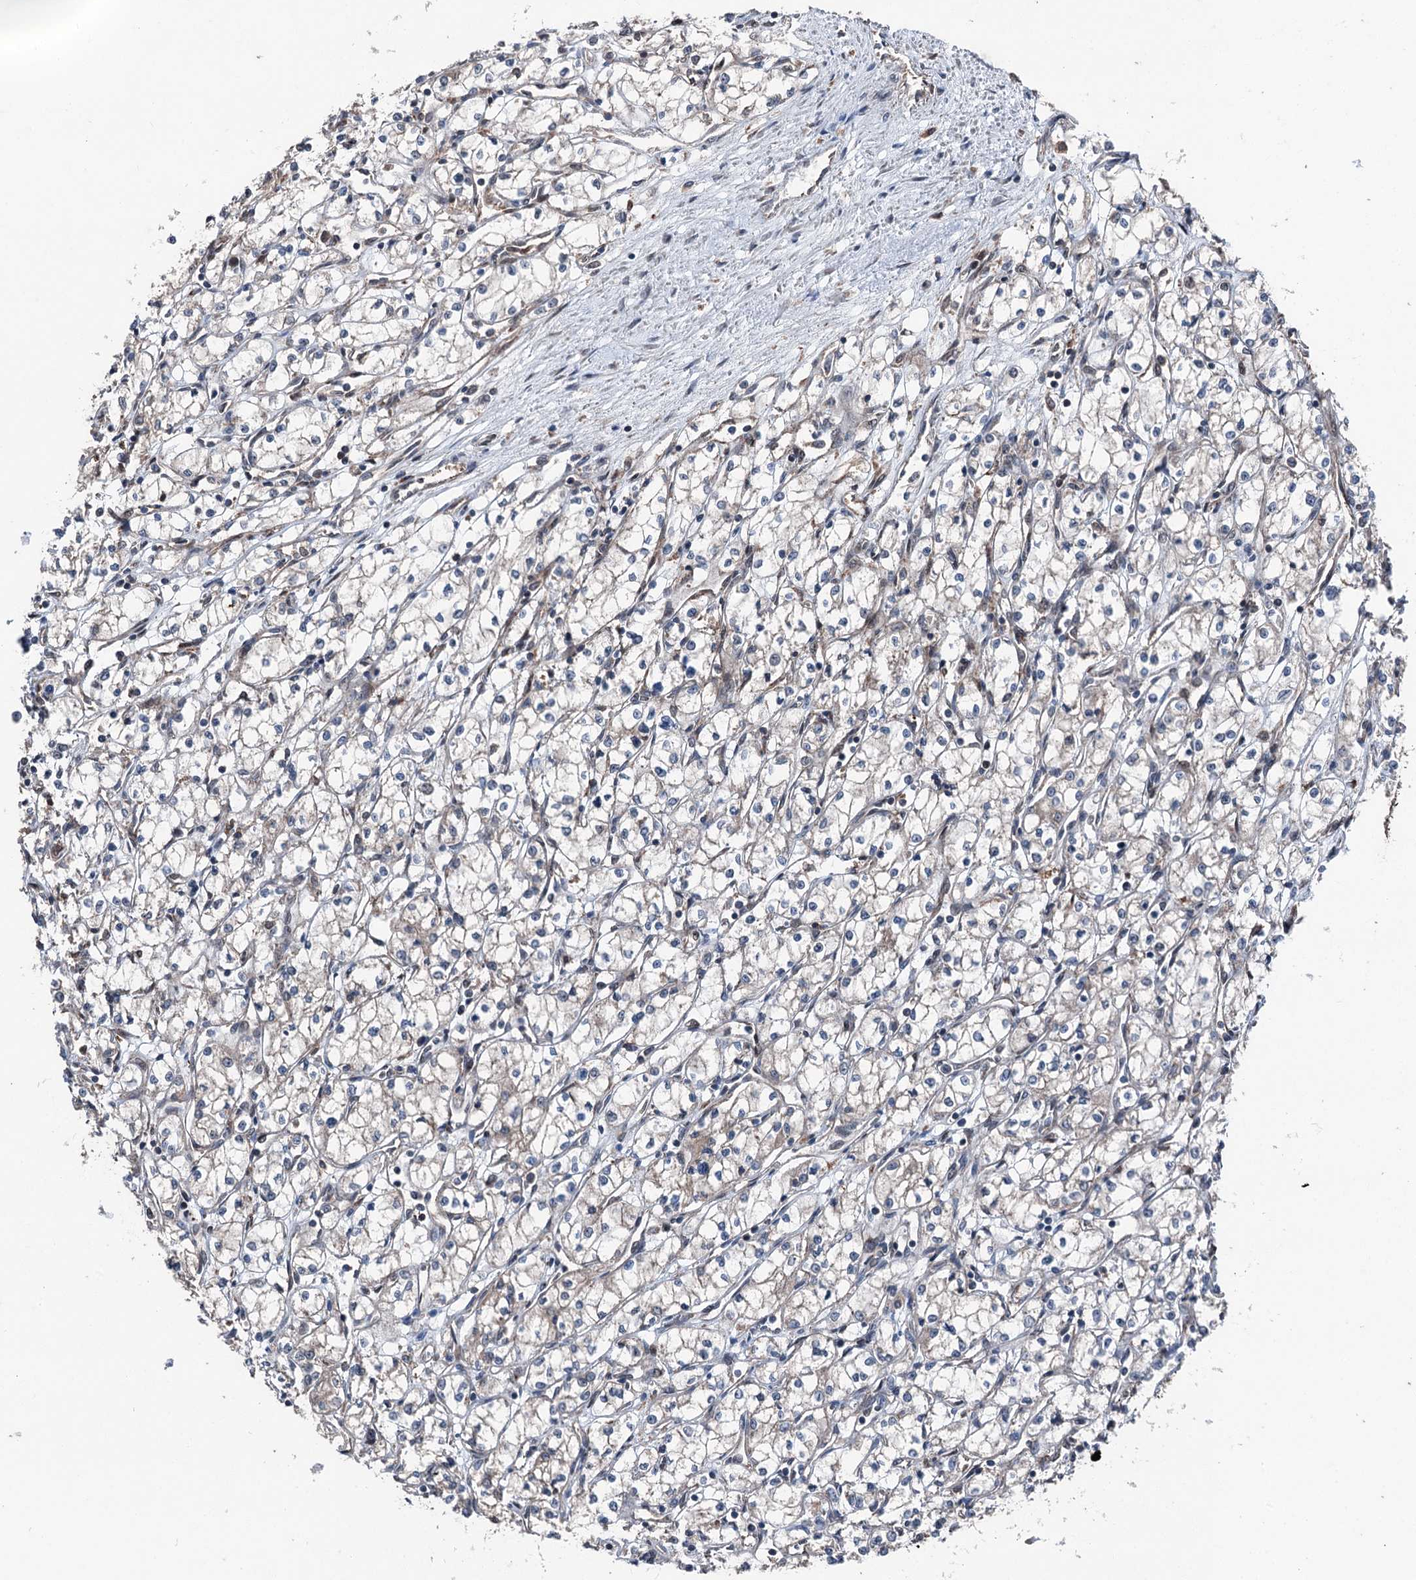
{"staining": {"intensity": "negative", "quantity": "none", "location": "none"}, "tissue": "renal cancer", "cell_type": "Tumor cells", "image_type": "cancer", "snomed": [{"axis": "morphology", "description": "Adenocarcinoma, NOS"}, {"axis": "topography", "description": "Kidney"}], "caption": "An IHC photomicrograph of renal cancer (adenocarcinoma) is shown. There is no staining in tumor cells of renal cancer (adenocarcinoma).", "gene": "PSMD13", "patient": {"sex": "male", "age": 59}}